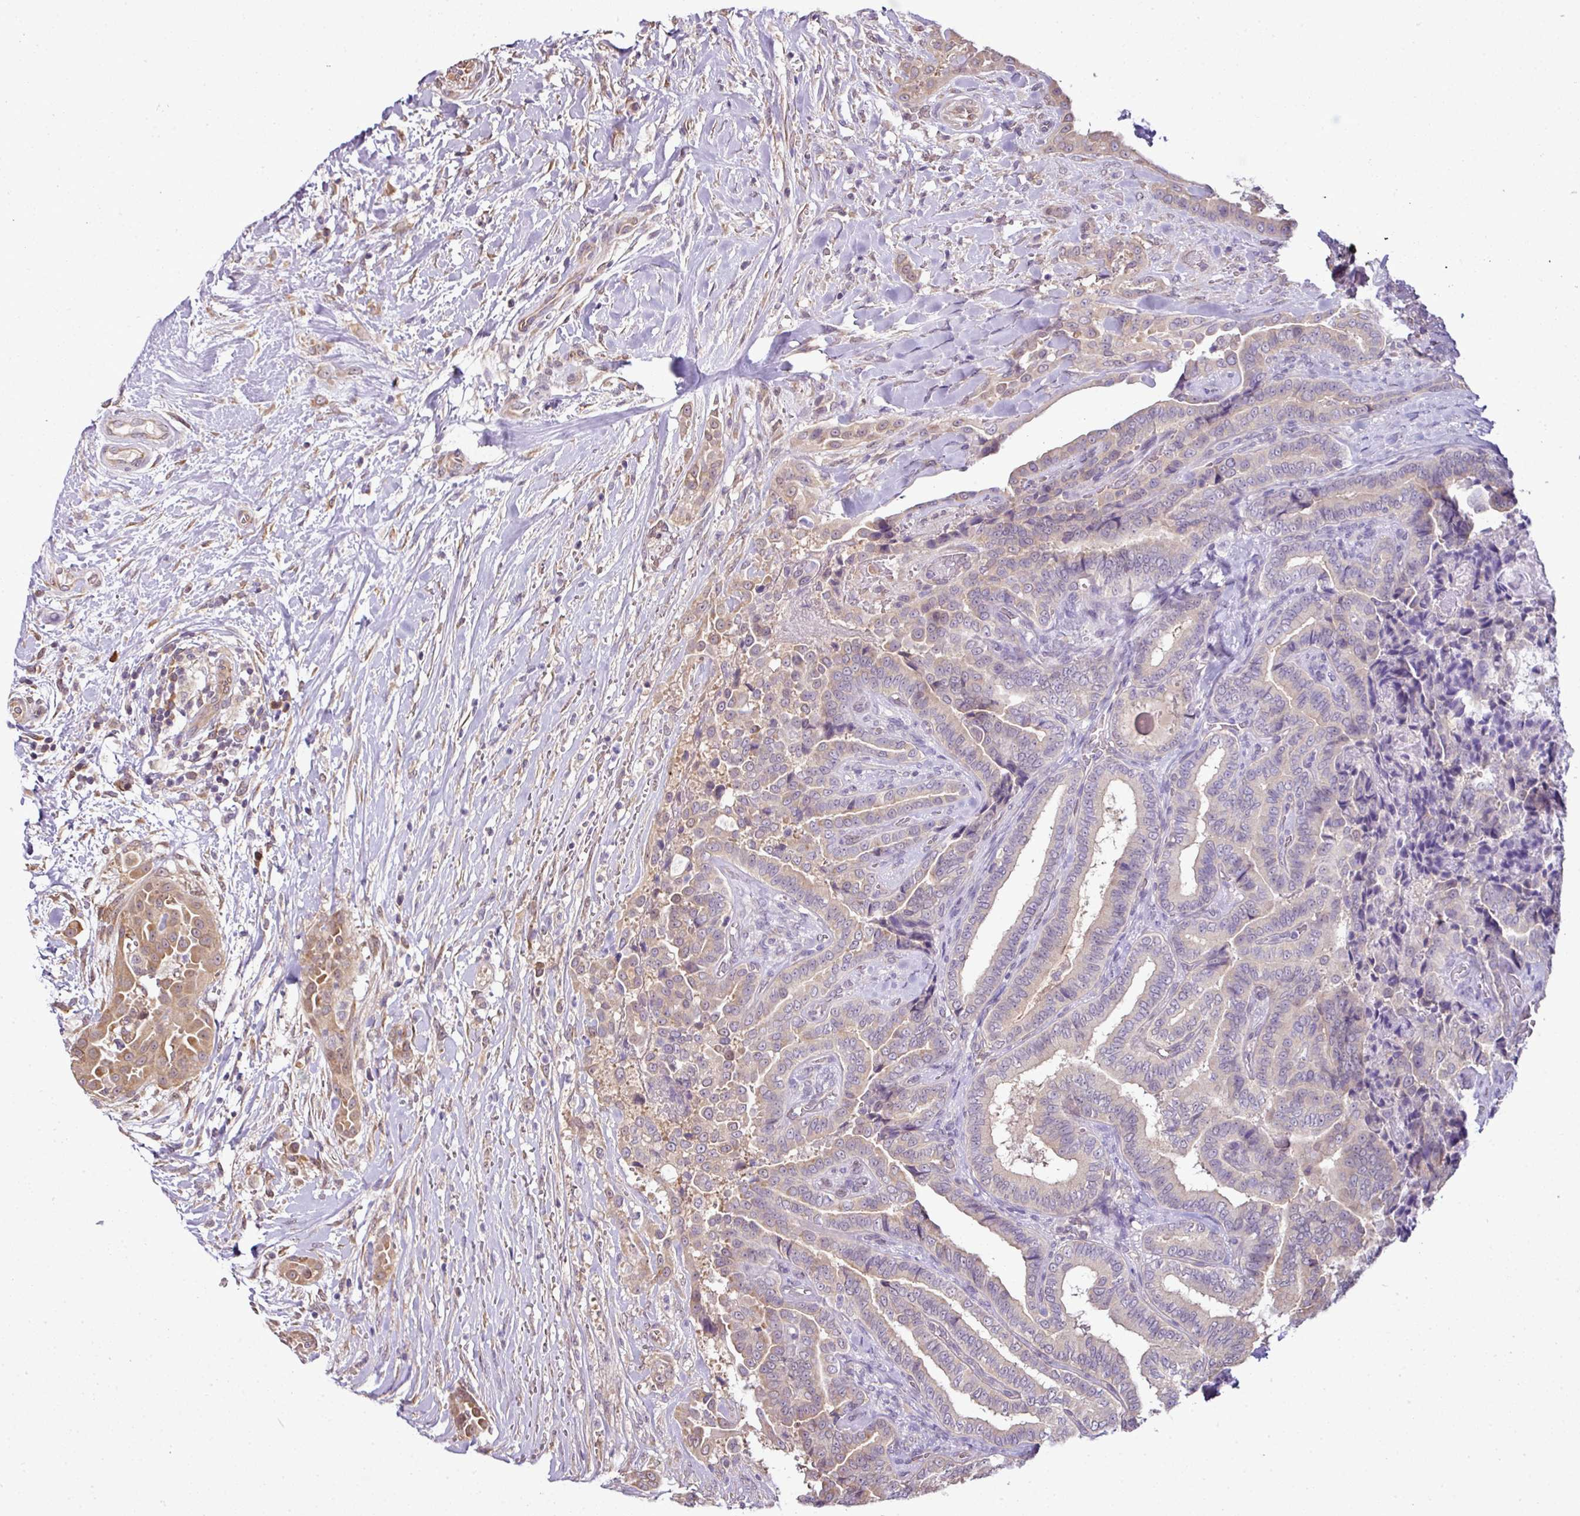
{"staining": {"intensity": "moderate", "quantity": "25%-75%", "location": "cytoplasmic/membranous"}, "tissue": "thyroid cancer", "cell_type": "Tumor cells", "image_type": "cancer", "snomed": [{"axis": "morphology", "description": "Papillary adenocarcinoma, NOS"}, {"axis": "topography", "description": "Thyroid gland"}], "caption": "A brown stain labels moderate cytoplasmic/membranous staining of a protein in papillary adenocarcinoma (thyroid) tumor cells.", "gene": "RBM4B", "patient": {"sex": "male", "age": 61}}